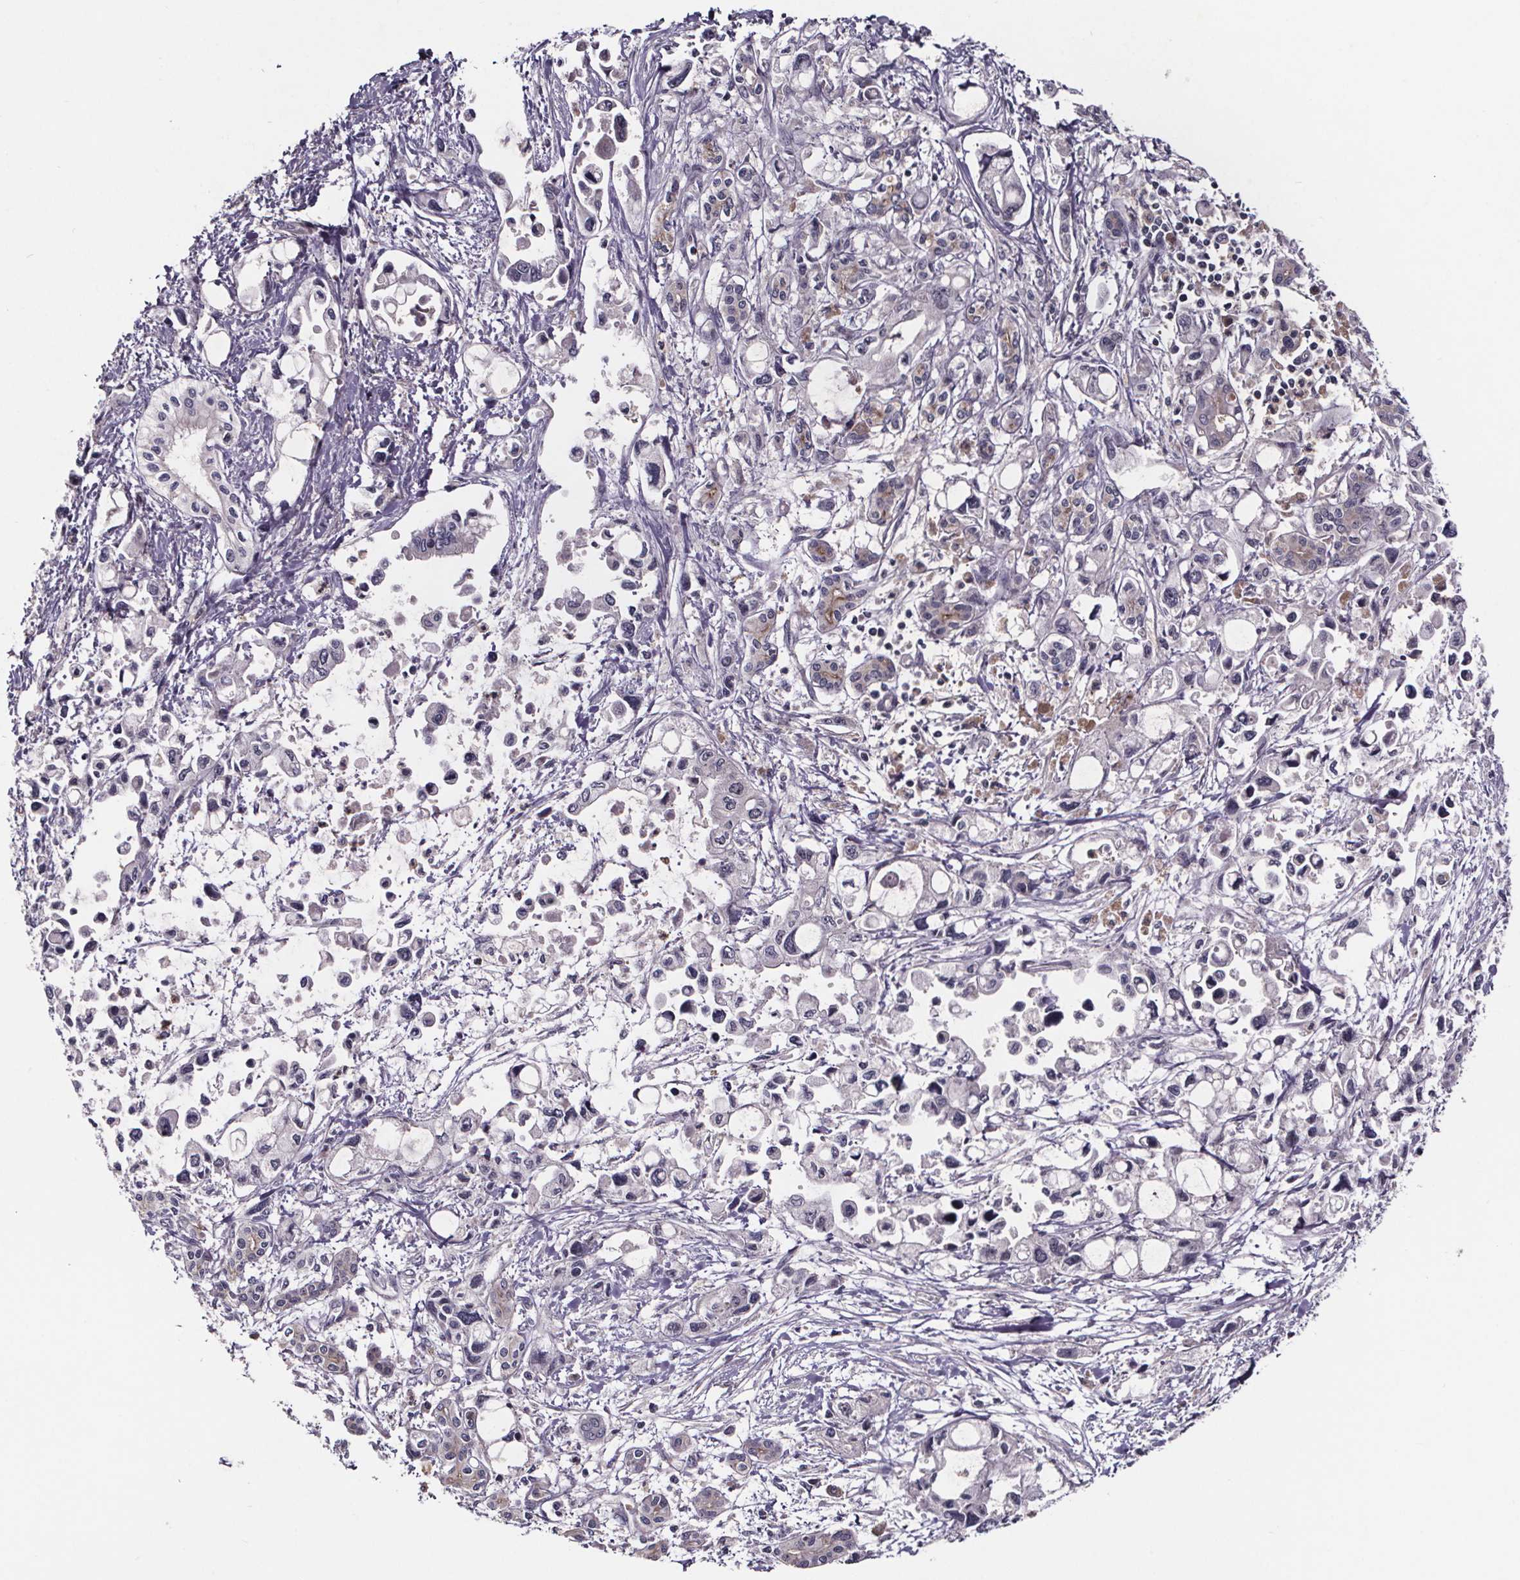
{"staining": {"intensity": "negative", "quantity": "none", "location": "none"}, "tissue": "pancreatic cancer", "cell_type": "Tumor cells", "image_type": "cancer", "snomed": [{"axis": "morphology", "description": "Adenocarcinoma, NOS"}, {"axis": "topography", "description": "Pancreas"}], "caption": "Histopathology image shows no significant protein staining in tumor cells of pancreatic adenocarcinoma.", "gene": "SMIM1", "patient": {"sex": "female", "age": 61}}